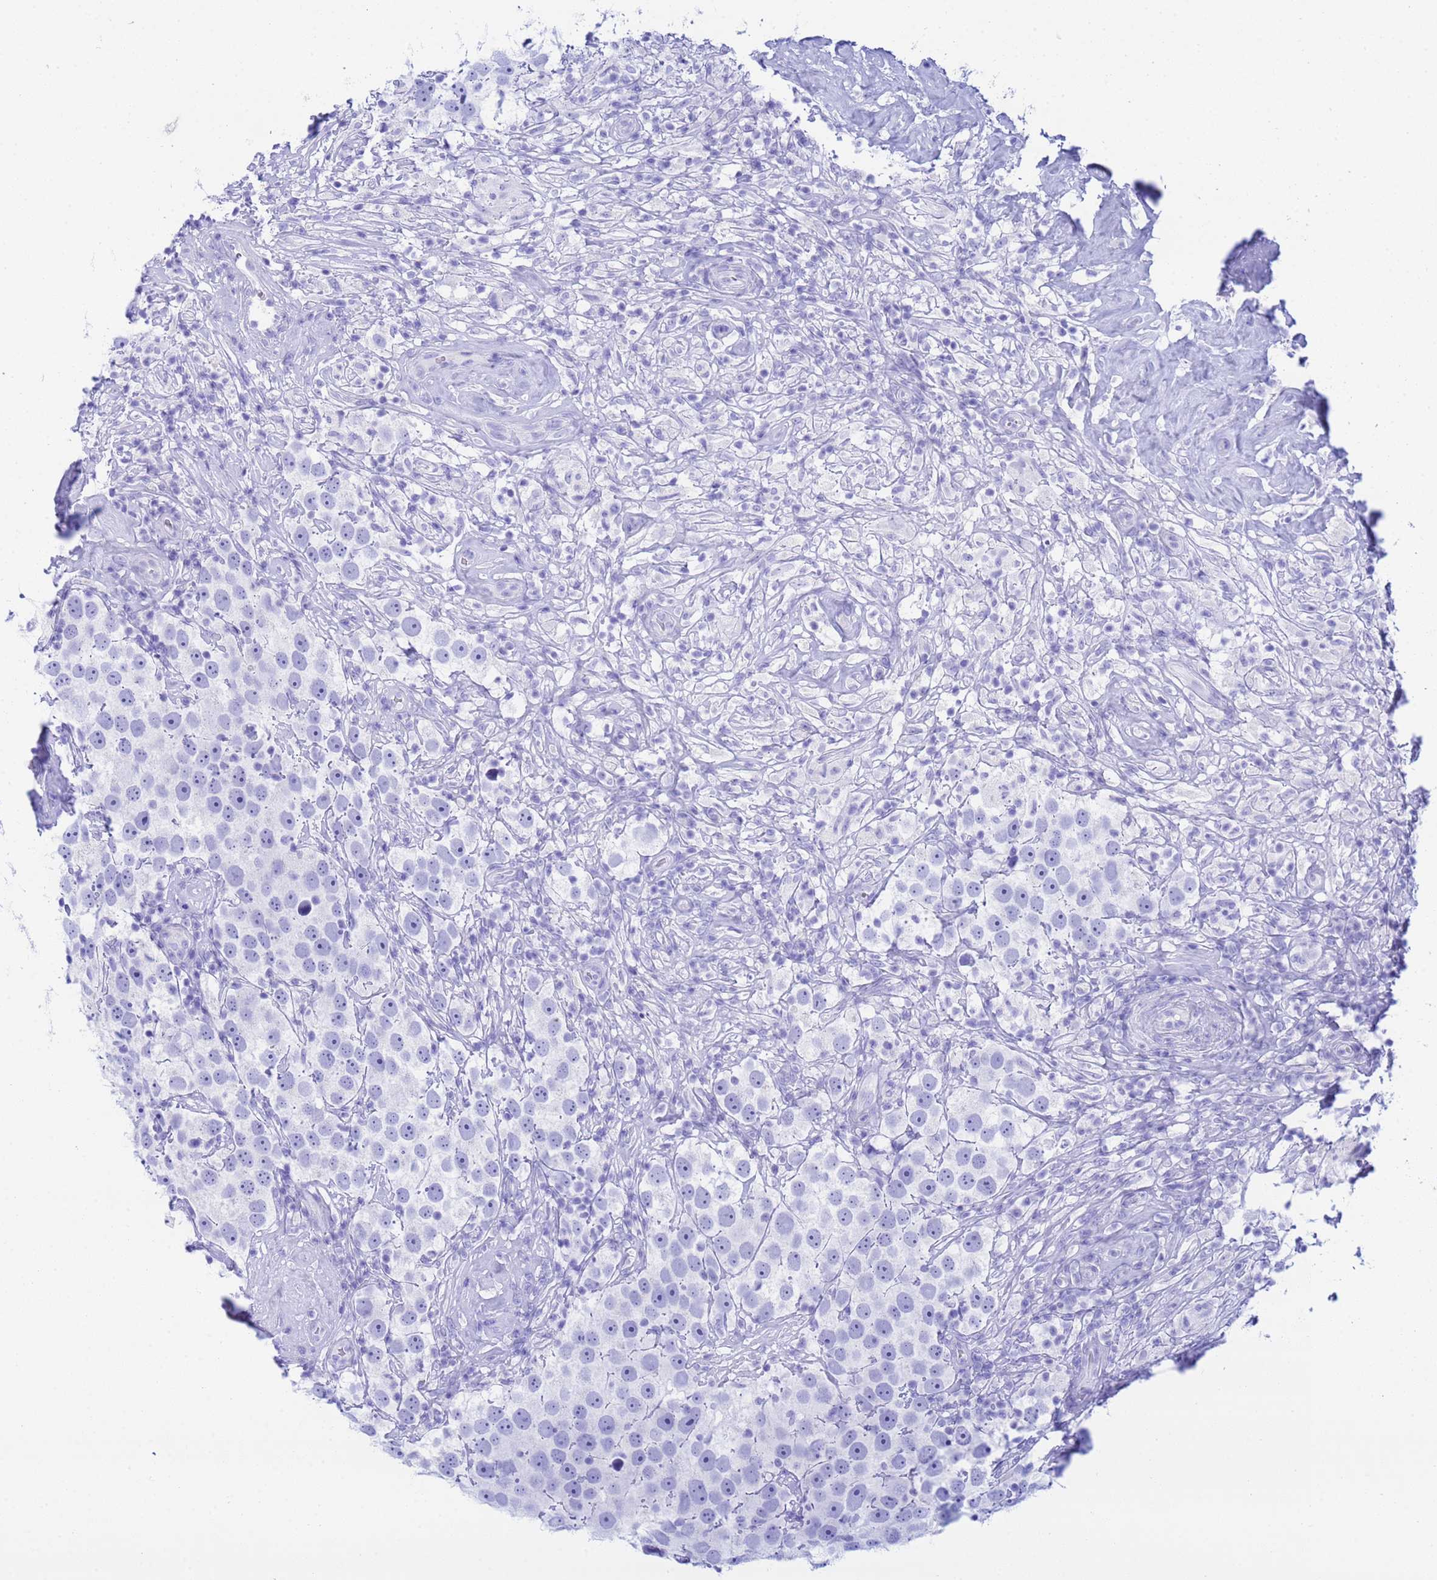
{"staining": {"intensity": "negative", "quantity": "none", "location": "none"}, "tissue": "testis cancer", "cell_type": "Tumor cells", "image_type": "cancer", "snomed": [{"axis": "morphology", "description": "Seminoma, NOS"}, {"axis": "topography", "description": "Testis"}], "caption": "Testis cancer was stained to show a protein in brown. There is no significant positivity in tumor cells.", "gene": "AQP12A", "patient": {"sex": "male", "age": 49}}